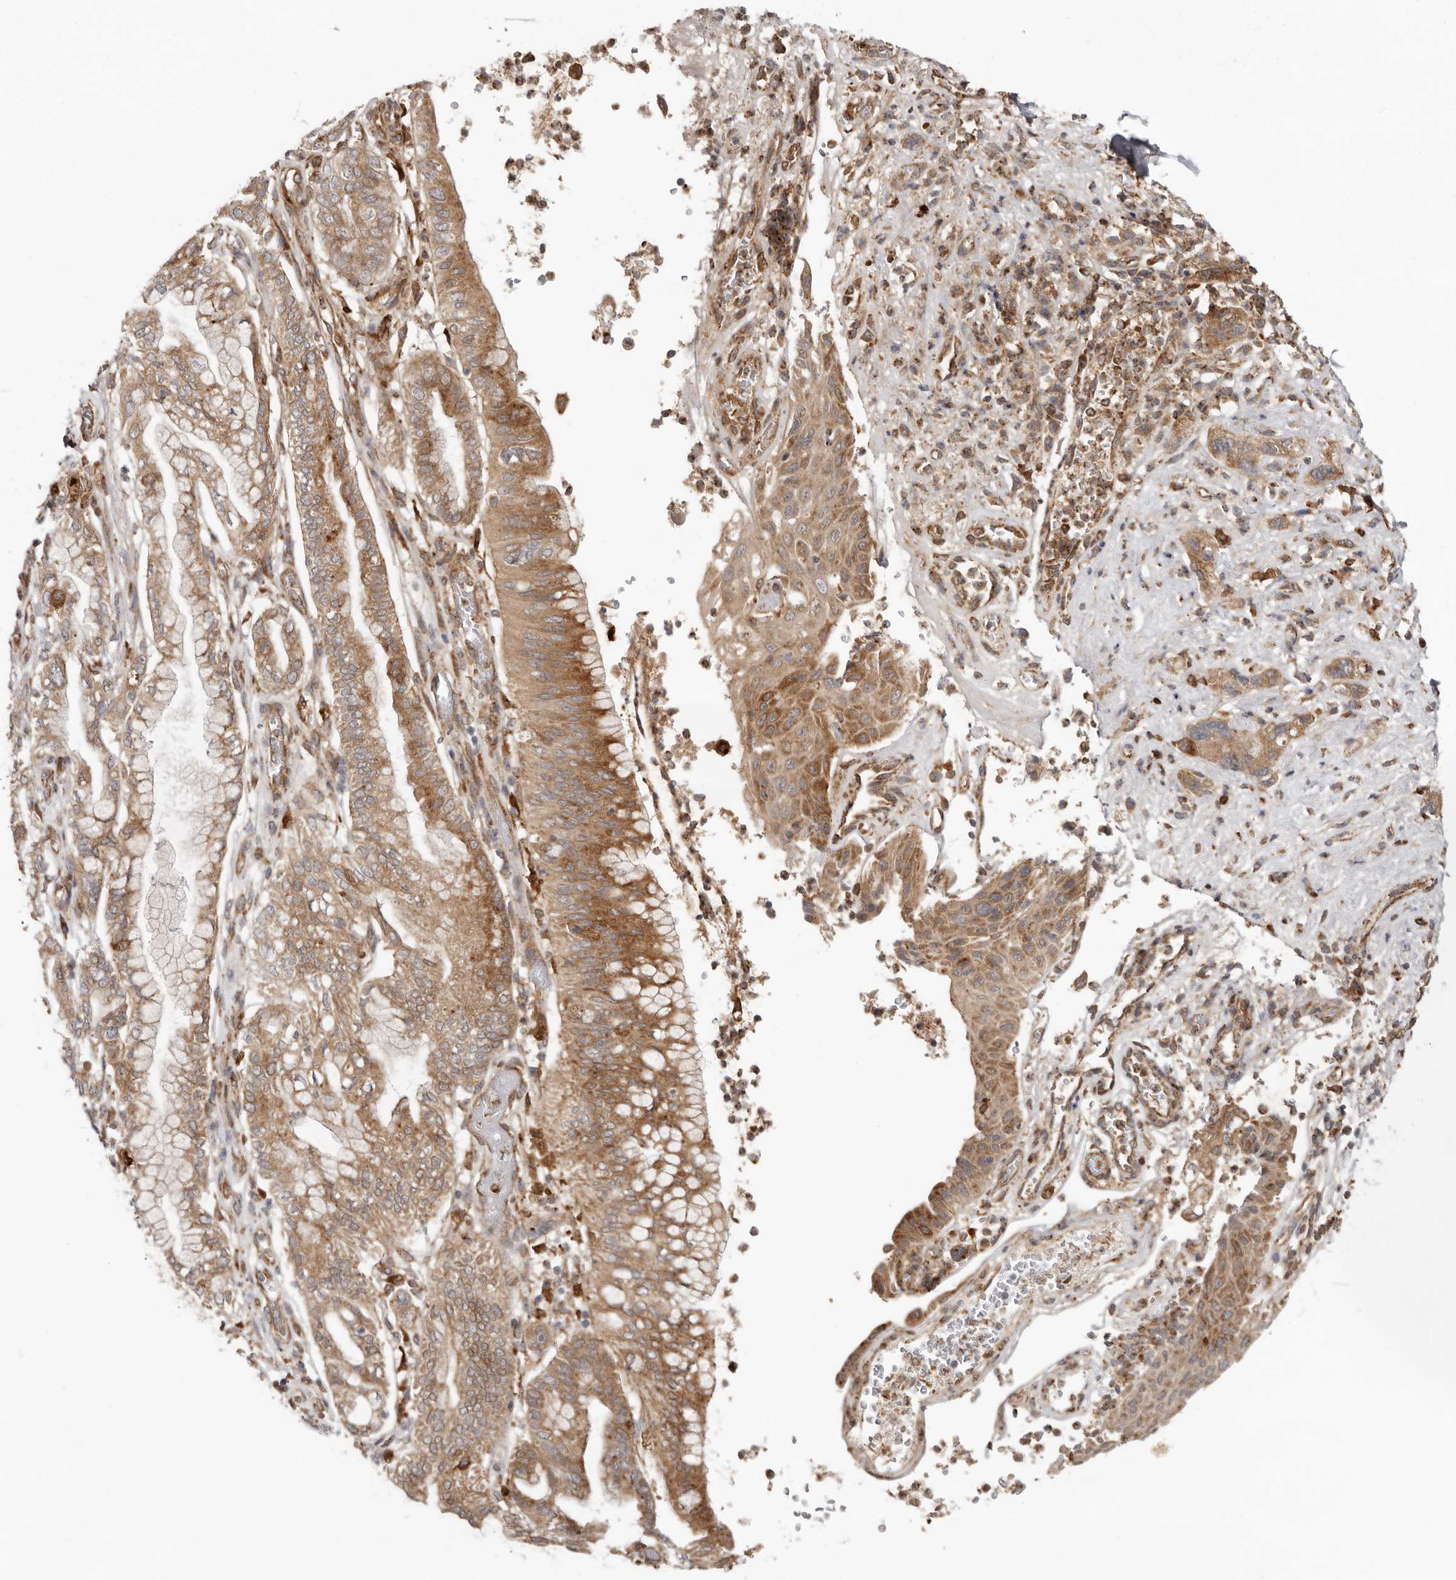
{"staining": {"intensity": "moderate", "quantity": ">75%", "location": "cytoplasmic/membranous"}, "tissue": "pancreatic cancer", "cell_type": "Tumor cells", "image_type": "cancer", "snomed": [{"axis": "morphology", "description": "Adenocarcinoma, NOS"}, {"axis": "topography", "description": "Pancreas"}], "caption": "Brown immunohistochemical staining in human pancreatic cancer (adenocarcinoma) reveals moderate cytoplasmic/membranous staining in approximately >75% of tumor cells.", "gene": "GRN", "patient": {"sex": "female", "age": 73}}